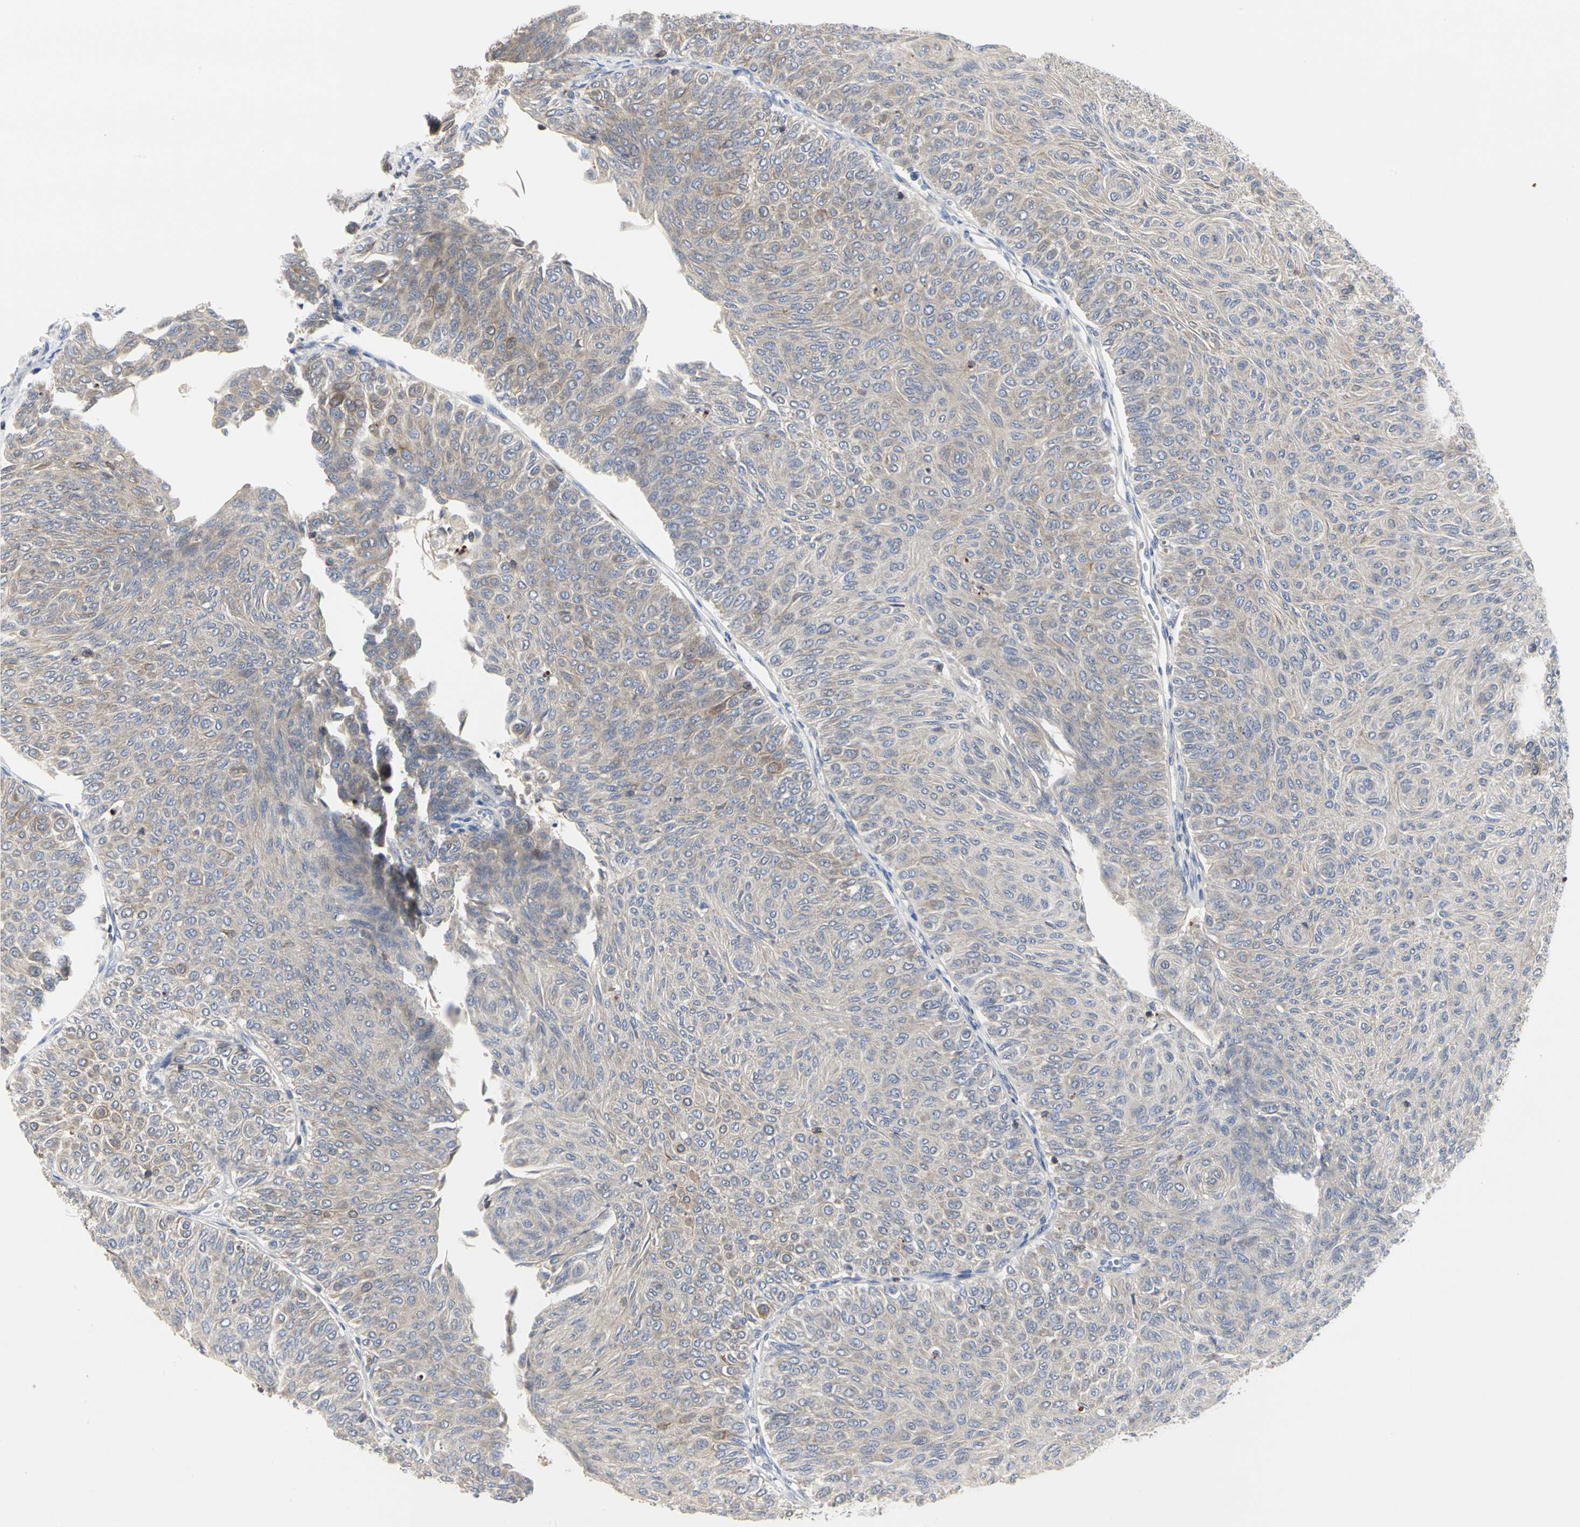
{"staining": {"intensity": "weak", "quantity": "<25%", "location": "cytoplasmic/membranous"}, "tissue": "urothelial cancer", "cell_type": "Tumor cells", "image_type": "cancer", "snomed": [{"axis": "morphology", "description": "Urothelial carcinoma, Low grade"}, {"axis": "topography", "description": "Urinary bladder"}], "caption": "This is a image of immunohistochemistry staining of low-grade urothelial carcinoma, which shows no positivity in tumor cells. Brightfield microscopy of immunohistochemistry stained with DAB (3,3'-diaminobenzidine) (brown) and hematoxylin (blue), captured at high magnification.", "gene": "NAPG", "patient": {"sex": "male", "age": 78}}